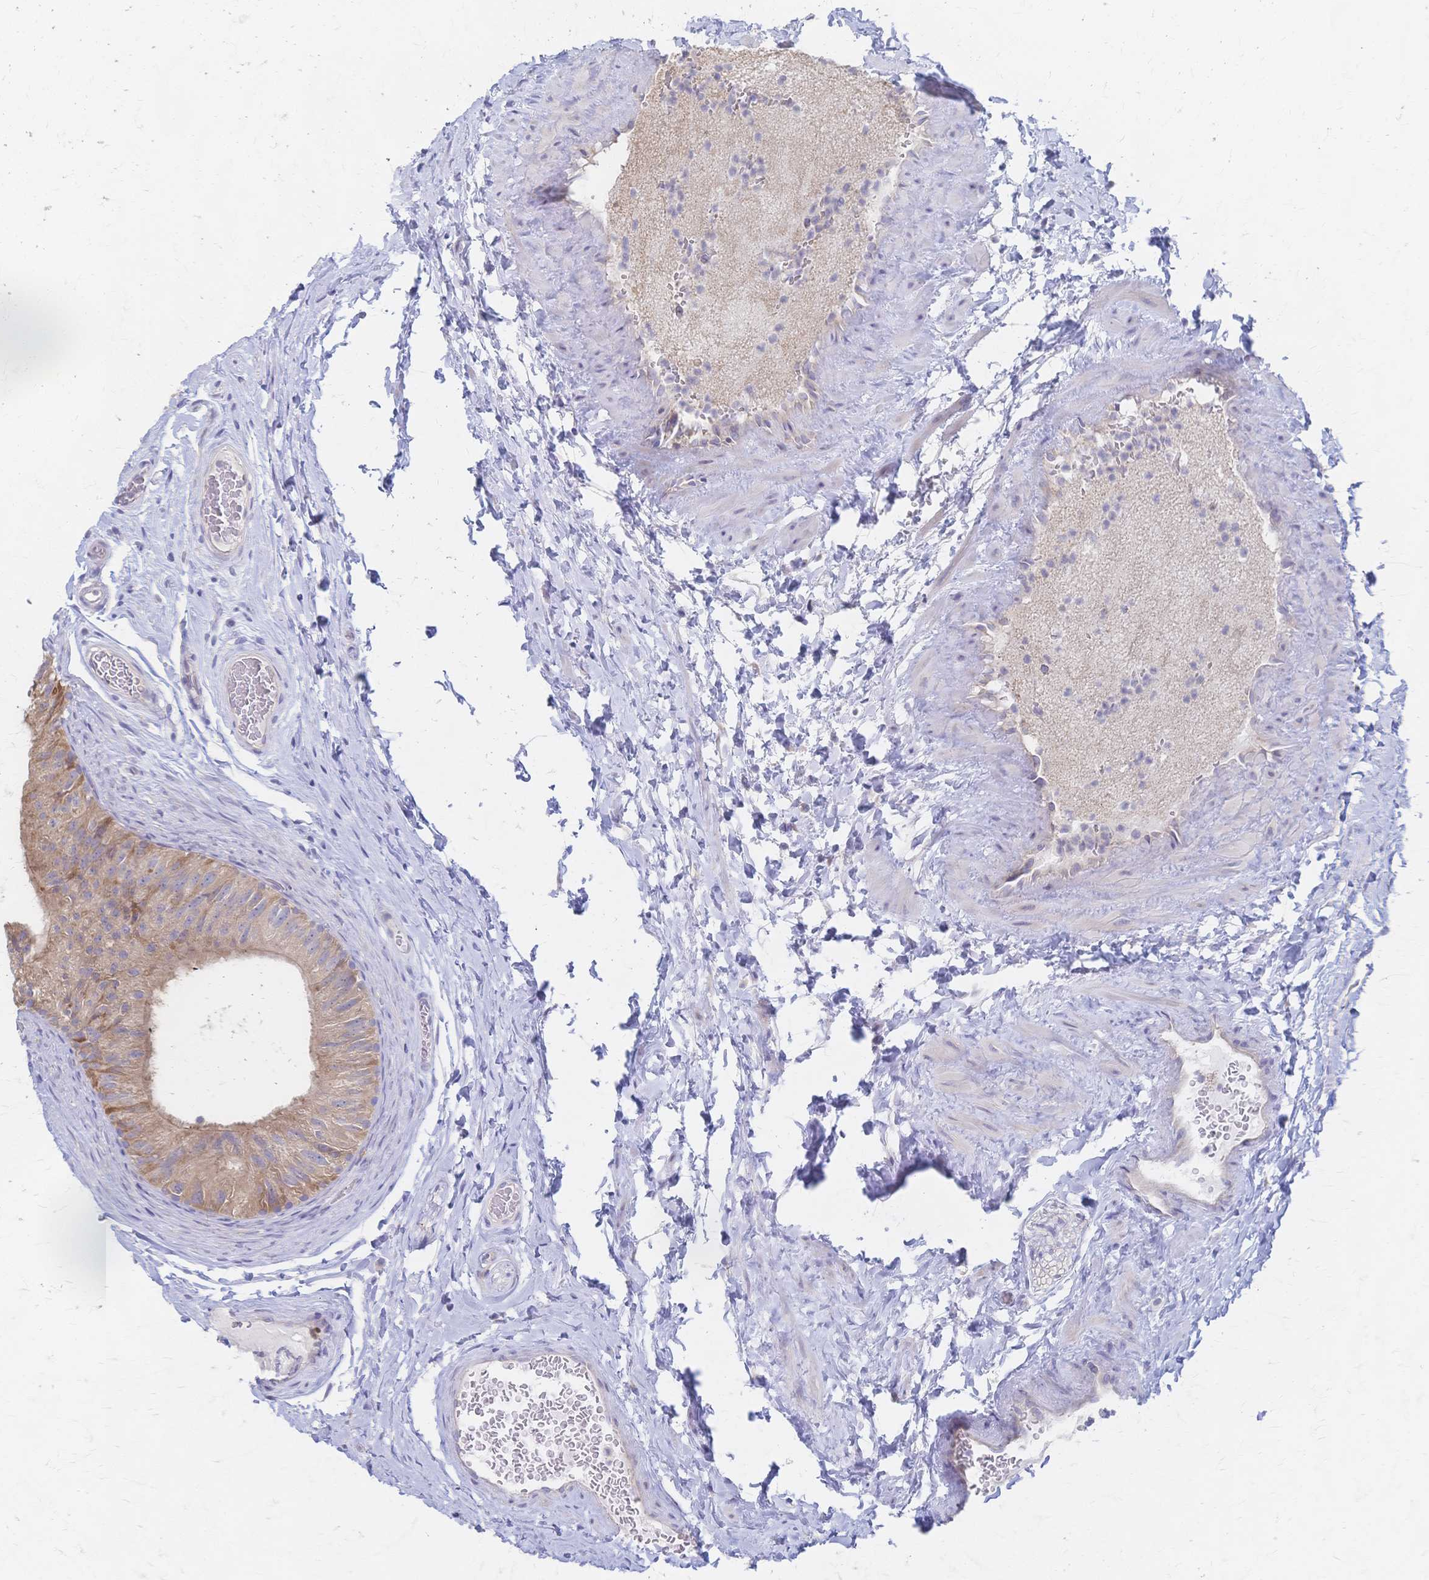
{"staining": {"intensity": "weak", "quantity": ">75%", "location": "cytoplasmic/membranous"}, "tissue": "epididymis", "cell_type": "Glandular cells", "image_type": "normal", "snomed": [{"axis": "morphology", "description": "Normal tissue, NOS"}, {"axis": "topography", "description": "Epididymis, spermatic cord, NOS"}, {"axis": "topography", "description": "Epididymis"}], "caption": "About >75% of glandular cells in benign human epididymis demonstrate weak cytoplasmic/membranous protein expression as visualized by brown immunohistochemical staining.", "gene": "CYB5A", "patient": {"sex": "male", "age": 31}}